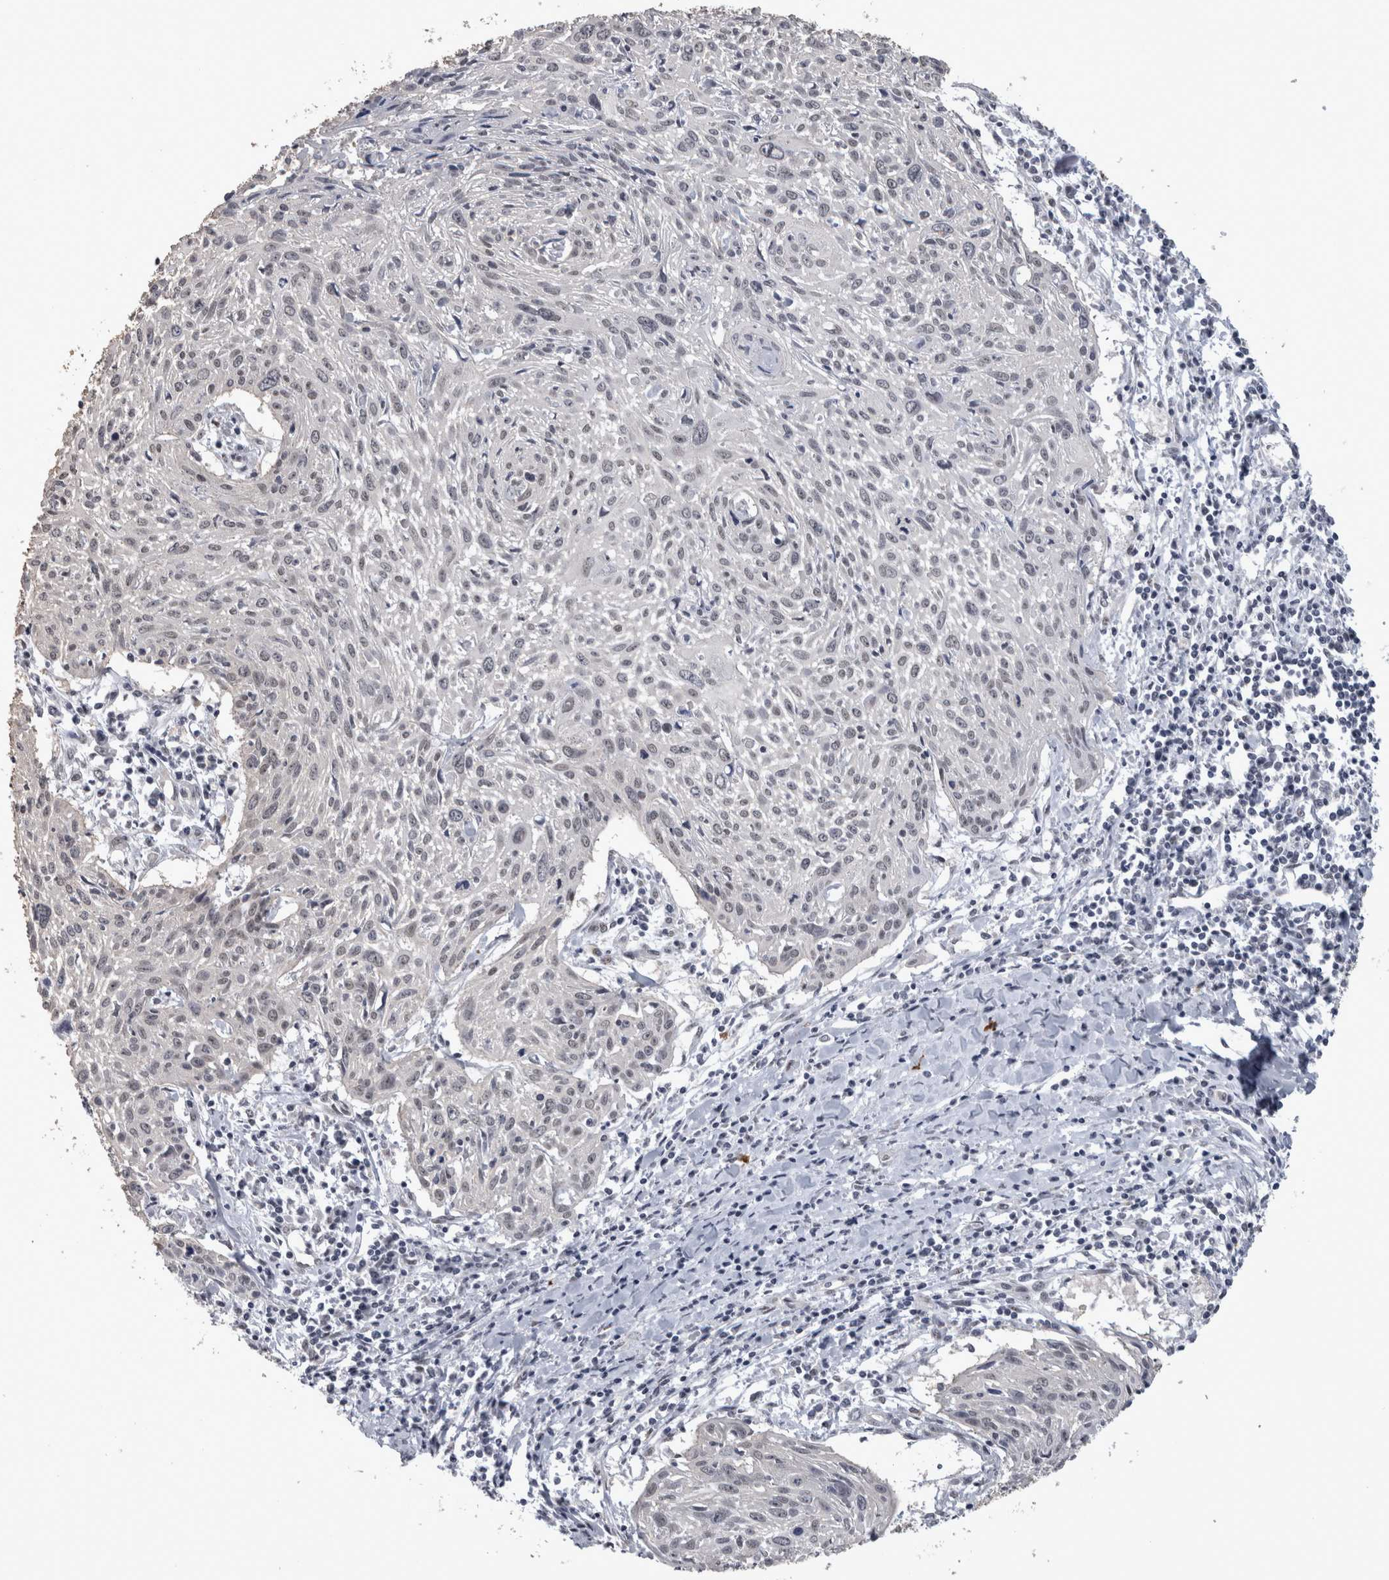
{"staining": {"intensity": "negative", "quantity": "none", "location": "none"}, "tissue": "cervical cancer", "cell_type": "Tumor cells", "image_type": "cancer", "snomed": [{"axis": "morphology", "description": "Squamous cell carcinoma, NOS"}, {"axis": "topography", "description": "Cervix"}], "caption": "Immunohistochemistry (IHC) image of human cervical squamous cell carcinoma stained for a protein (brown), which displays no expression in tumor cells.", "gene": "PEBP4", "patient": {"sex": "female", "age": 51}}